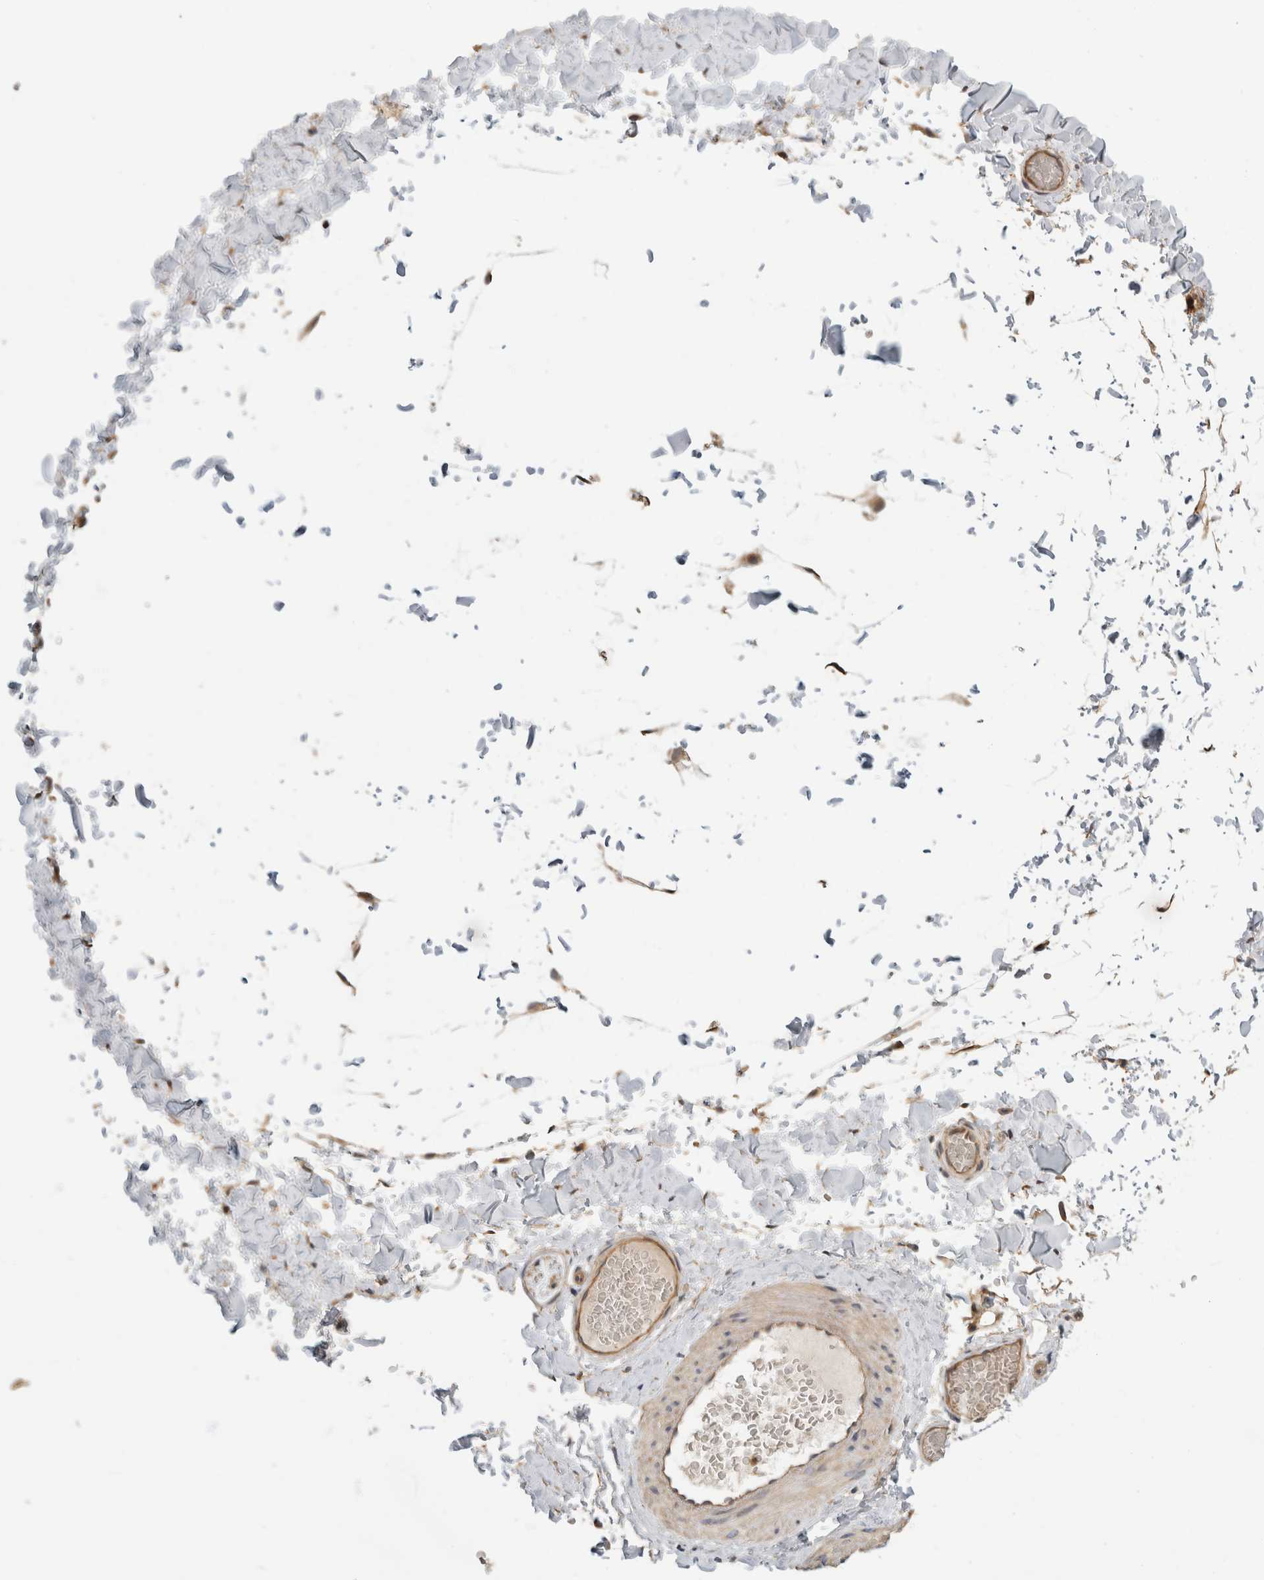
{"staining": {"intensity": "negative", "quantity": "none", "location": "none"}, "tissue": "adipose tissue", "cell_type": "Adipocytes", "image_type": "normal", "snomed": [{"axis": "morphology", "description": "Normal tissue, NOS"}, {"axis": "topography", "description": "Adipose tissue"}, {"axis": "topography", "description": "Vascular tissue"}, {"axis": "topography", "description": "Peripheral nerve tissue"}], "caption": "Adipocytes show no significant protein expression in normal adipose tissue. (Brightfield microscopy of DAB immunohistochemistry at high magnification).", "gene": "PGM1", "patient": {"sex": "male", "age": 25}}